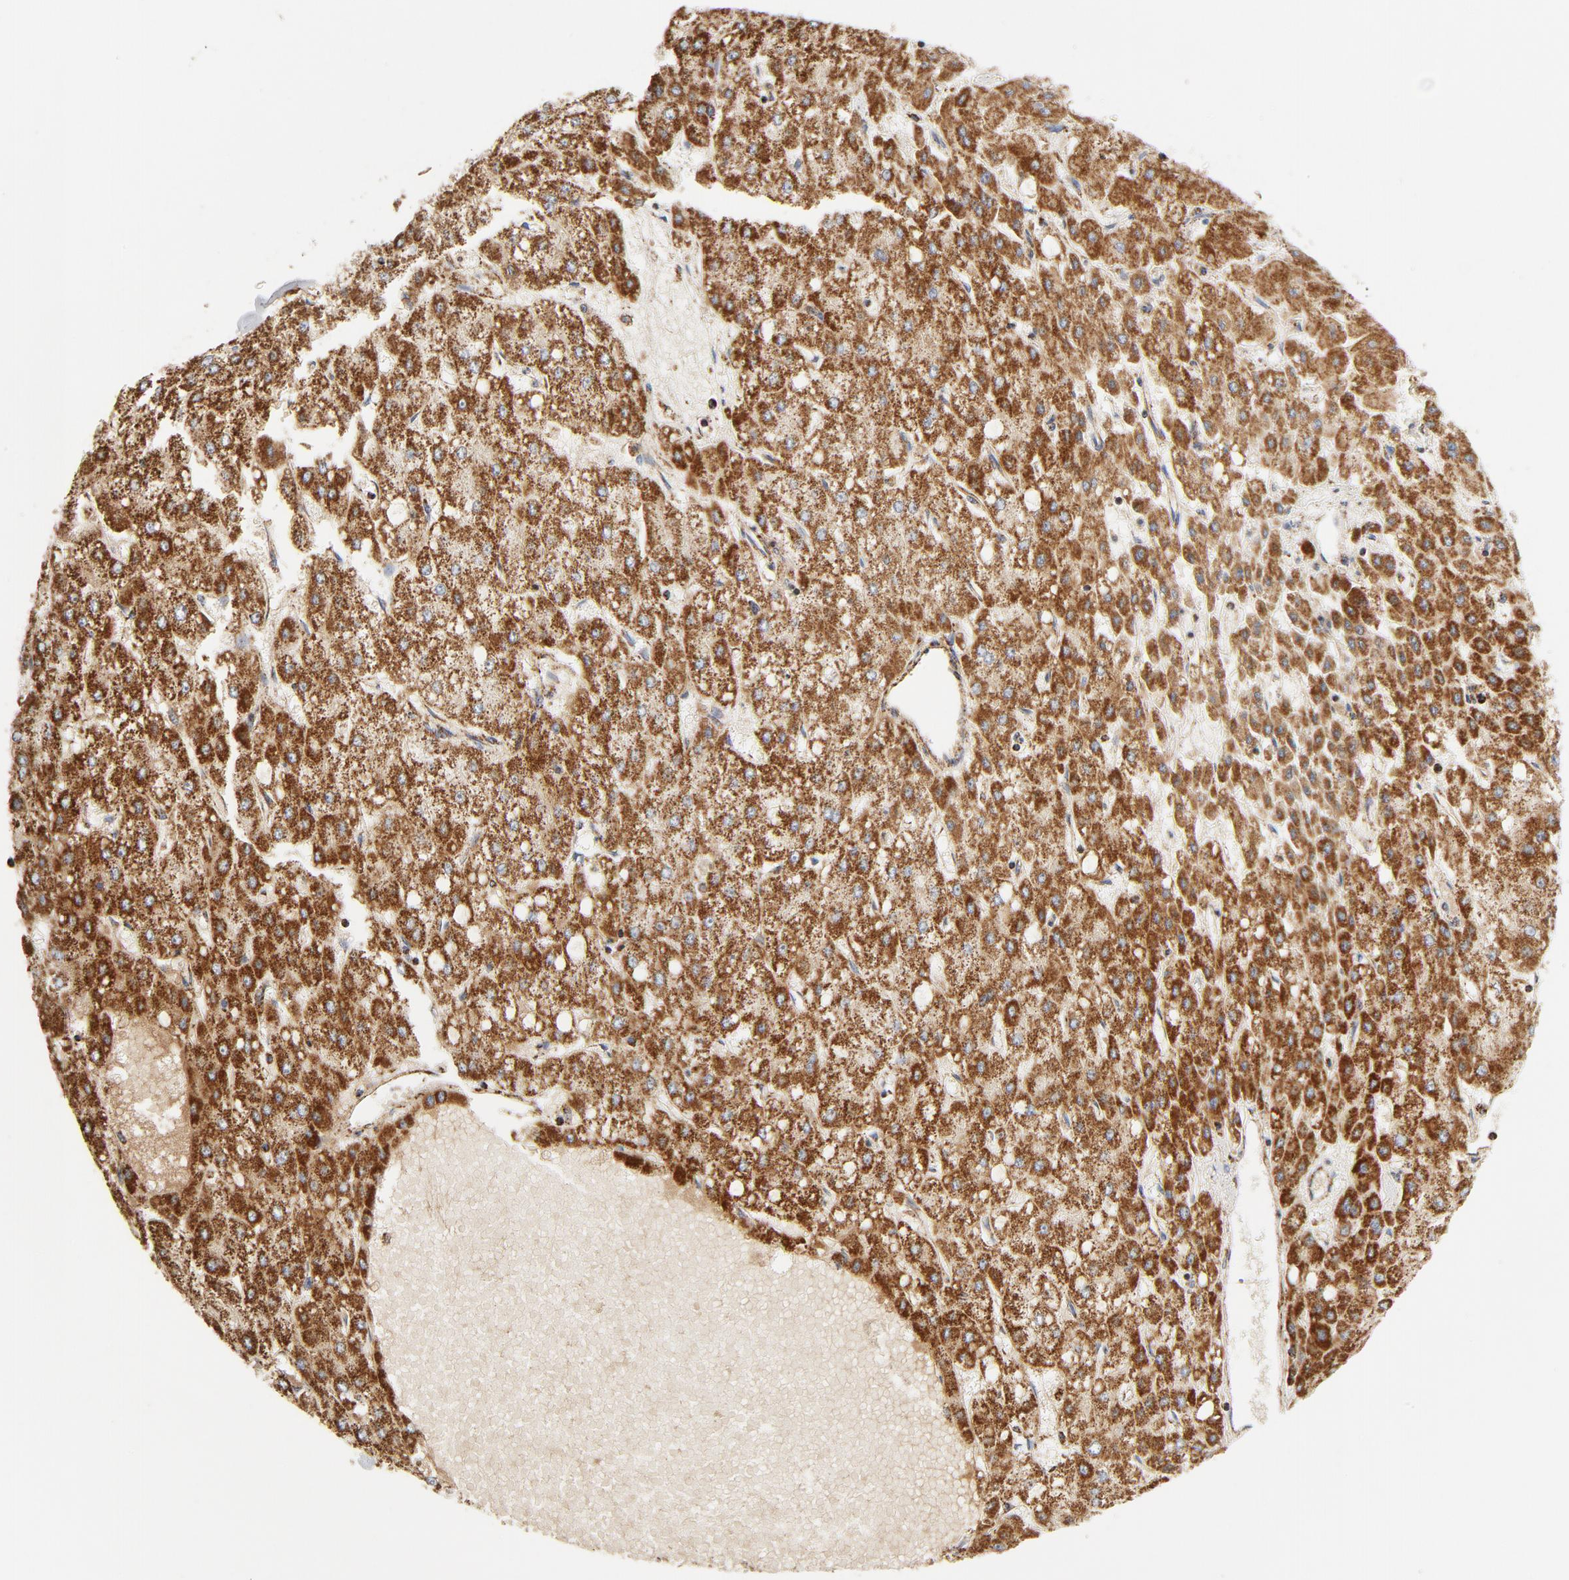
{"staining": {"intensity": "strong", "quantity": ">75%", "location": "cytoplasmic/membranous"}, "tissue": "liver cancer", "cell_type": "Tumor cells", "image_type": "cancer", "snomed": [{"axis": "morphology", "description": "Carcinoma, Hepatocellular, NOS"}, {"axis": "topography", "description": "Liver"}], "caption": "Liver hepatocellular carcinoma tissue shows strong cytoplasmic/membranous positivity in about >75% of tumor cells", "gene": "PCNX4", "patient": {"sex": "female", "age": 52}}